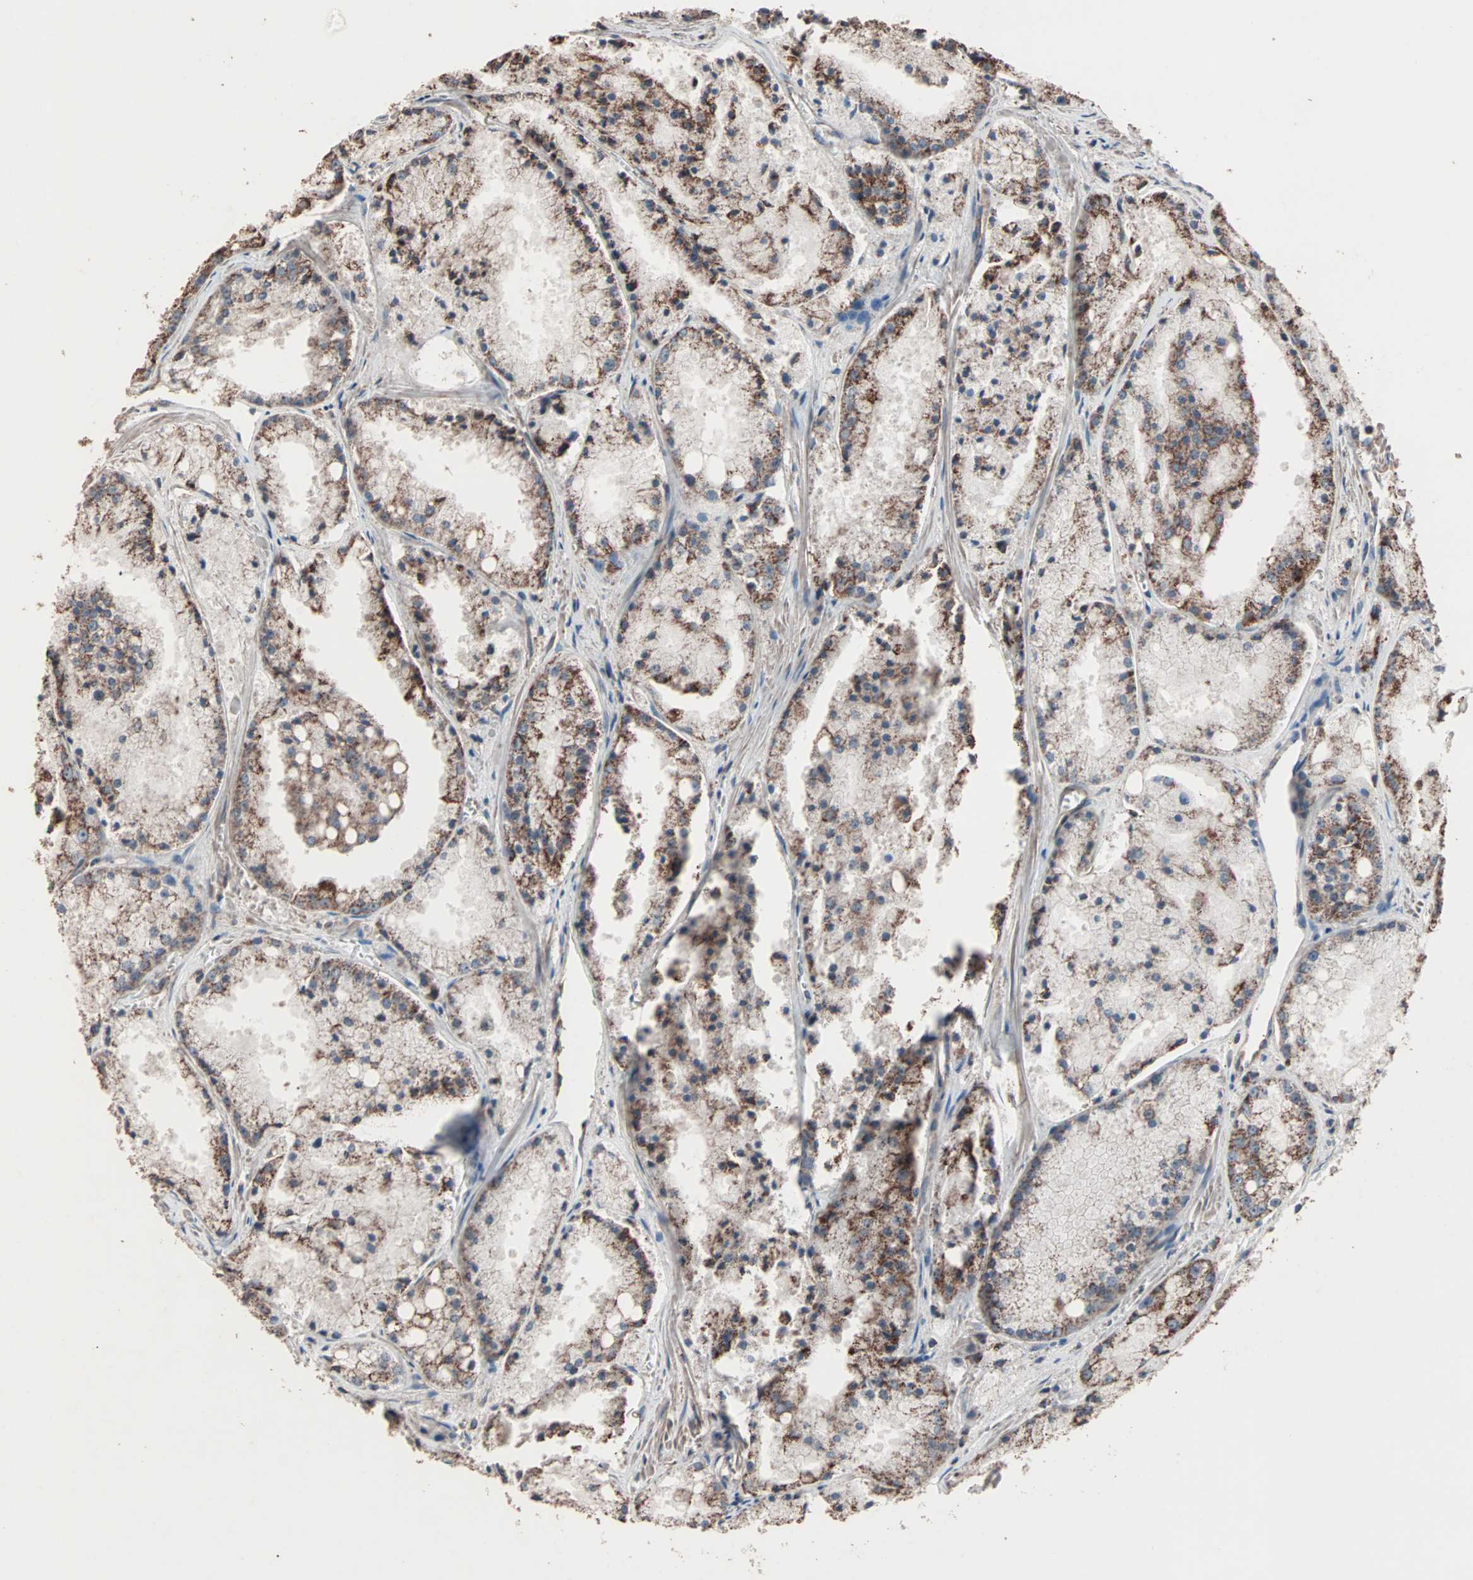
{"staining": {"intensity": "strong", "quantity": ">75%", "location": "cytoplasmic/membranous"}, "tissue": "prostate cancer", "cell_type": "Tumor cells", "image_type": "cancer", "snomed": [{"axis": "morphology", "description": "Adenocarcinoma, Low grade"}, {"axis": "topography", "description": "Prostate"}], "caption": "This image shows prostate cancer (adenocarcinoma (low-grade)) stained with immunohistochemistry to label a protein in brown. The cytoplasmic/membranous of tumor cells show strong positivity for the protein. Nuclei are counter-stained blue.", "gene": "MRPL2", "patient": {"sex": "male", "age": 64}}